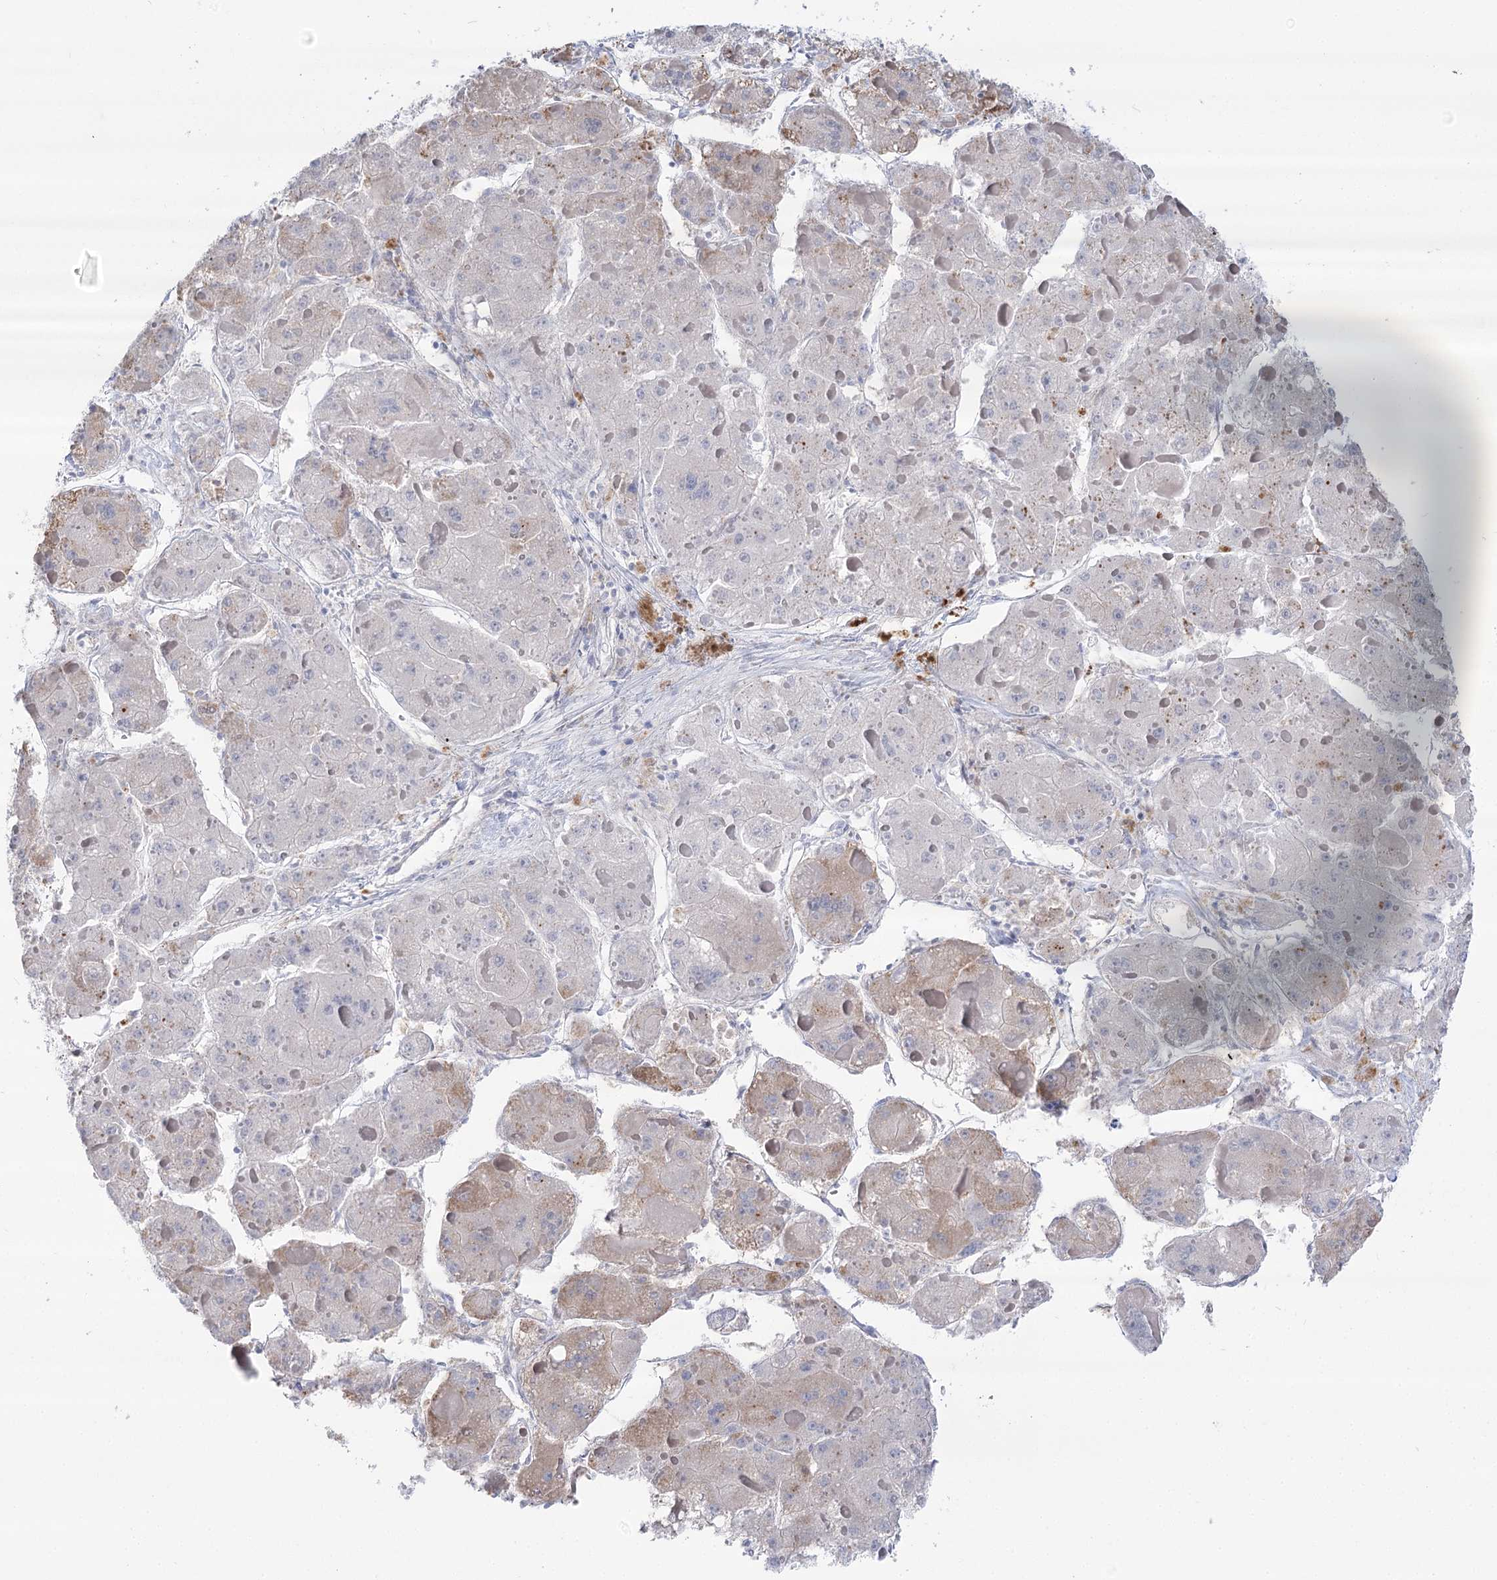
{"staining": {"intensity": "weak", "quantity": "25%-75%", "location": "cytoplasmic/membranous"}, "tissue": "liver cancer", "cell_type": "Tumor cells", "image_type": "cancer", "snomed": [{"axis": "morphology", "description": "Carcinoma, Hepatocellular, NOS"}, {"axis": "topography", "description": "Liver"}], "caption": "Hepatocellular carcinoma (liver) was stained to show a protein in brown. There is low levels of weak cytoplasmic/membranous staining in about 25%-75% of tumor cells. (Brightfield microscopy of DAB IHC at high magnification).", "gene": "SIAE", "patient": {"sex": "female", "age": 73}}